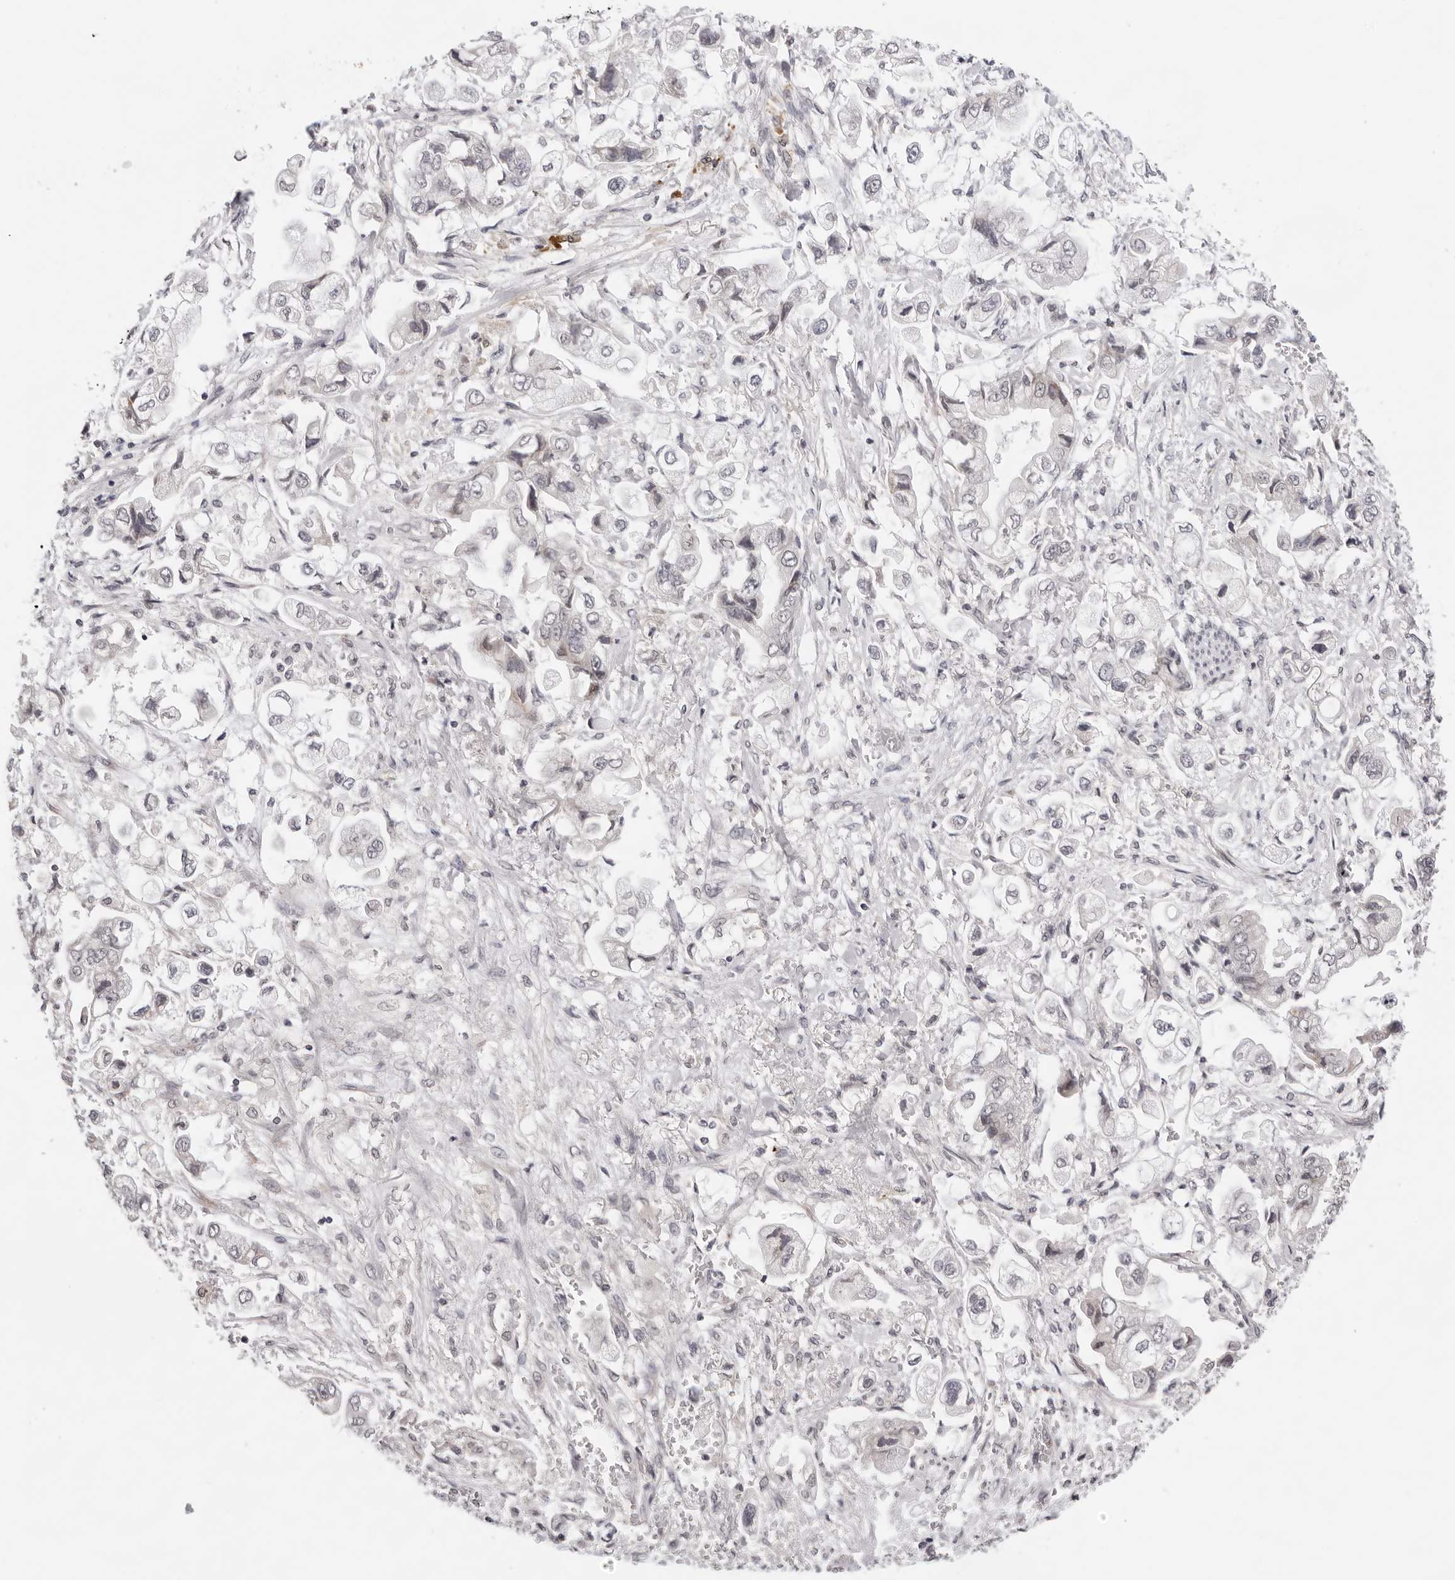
{"staining": {"intensity": "negative", "quantity": "none", "location": "none"}, "tissue": "stomach cancer", "cell_type": "Tumor cells", "image_type": "cancer", "snomed": [{"axis": "morphology", "description": "Adenocarcinoma, NOS"}, {"axis": "topography", "description": "Stomach"}], "caption": "Immunohistochemical staining of human stomach cancer (adenocarcinoma) reveals no significant staining in tumor cells. Brightfield microscopy of IHC stained with DAB (brown) and hematoxylin (blue), captured at high magnification.", "gene": "IL17RA", "patient": {"sex": "male", "age": 62}}